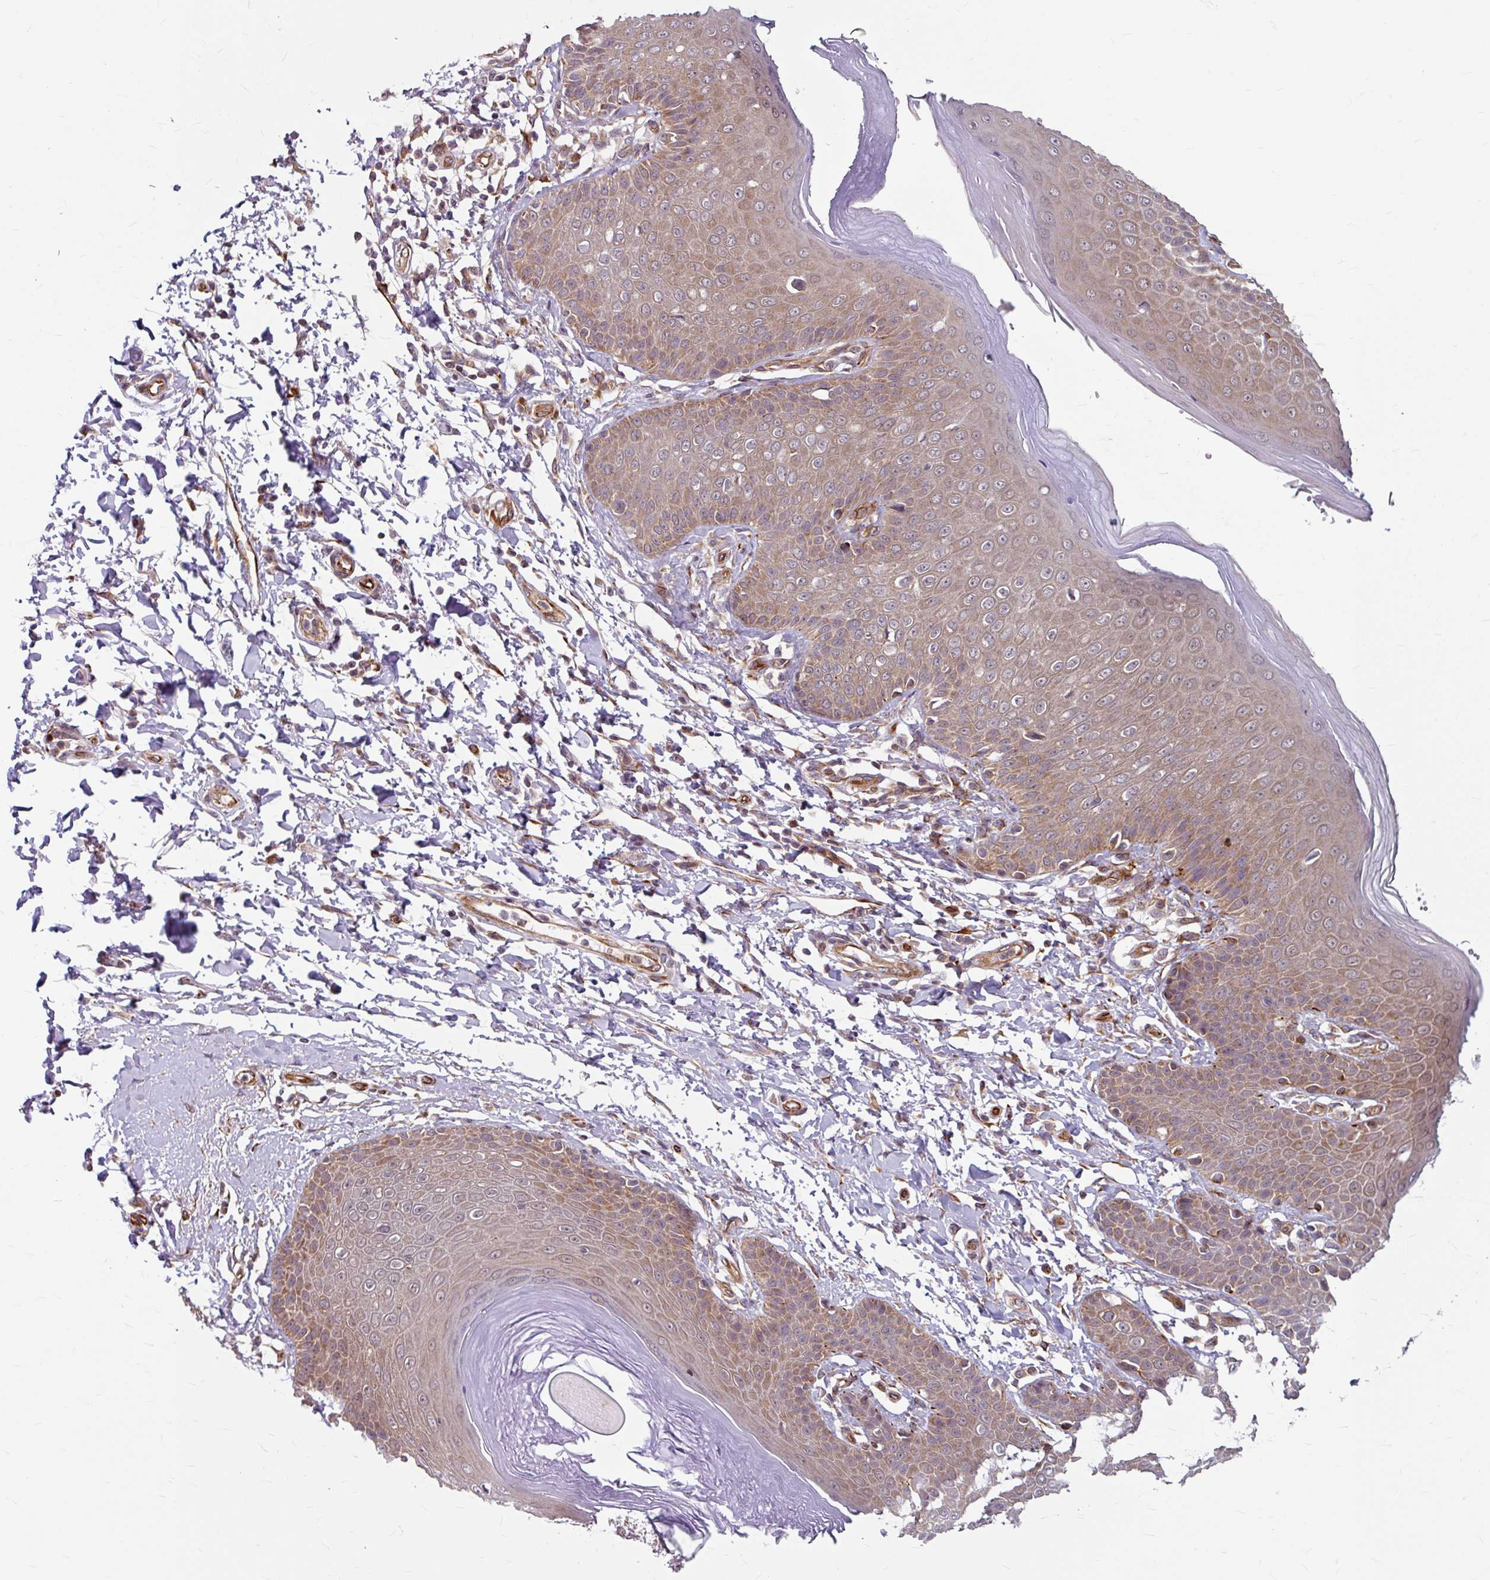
{"staining": {"intensity": "moderate", "quantity": ">75%", "location": "cytoplasmic/membranous"}, "tissue": "skin", "cell_type": "Epidermal cells", "image_type": "normal", "snomed": [{"axis": "morphology", "description": "Normal tissue, NOS"}, {"axis": "topography", "description": "Peripheral nerve tissue"}], "caption": "The micrograph reveals staining of unremarkable skin, revealing moderate cytoplasmic/membranous protein positivity (brown color) within epidermal cells.", "gene": "DAAM2", "patient": {"sex": "male", "age": 51}}